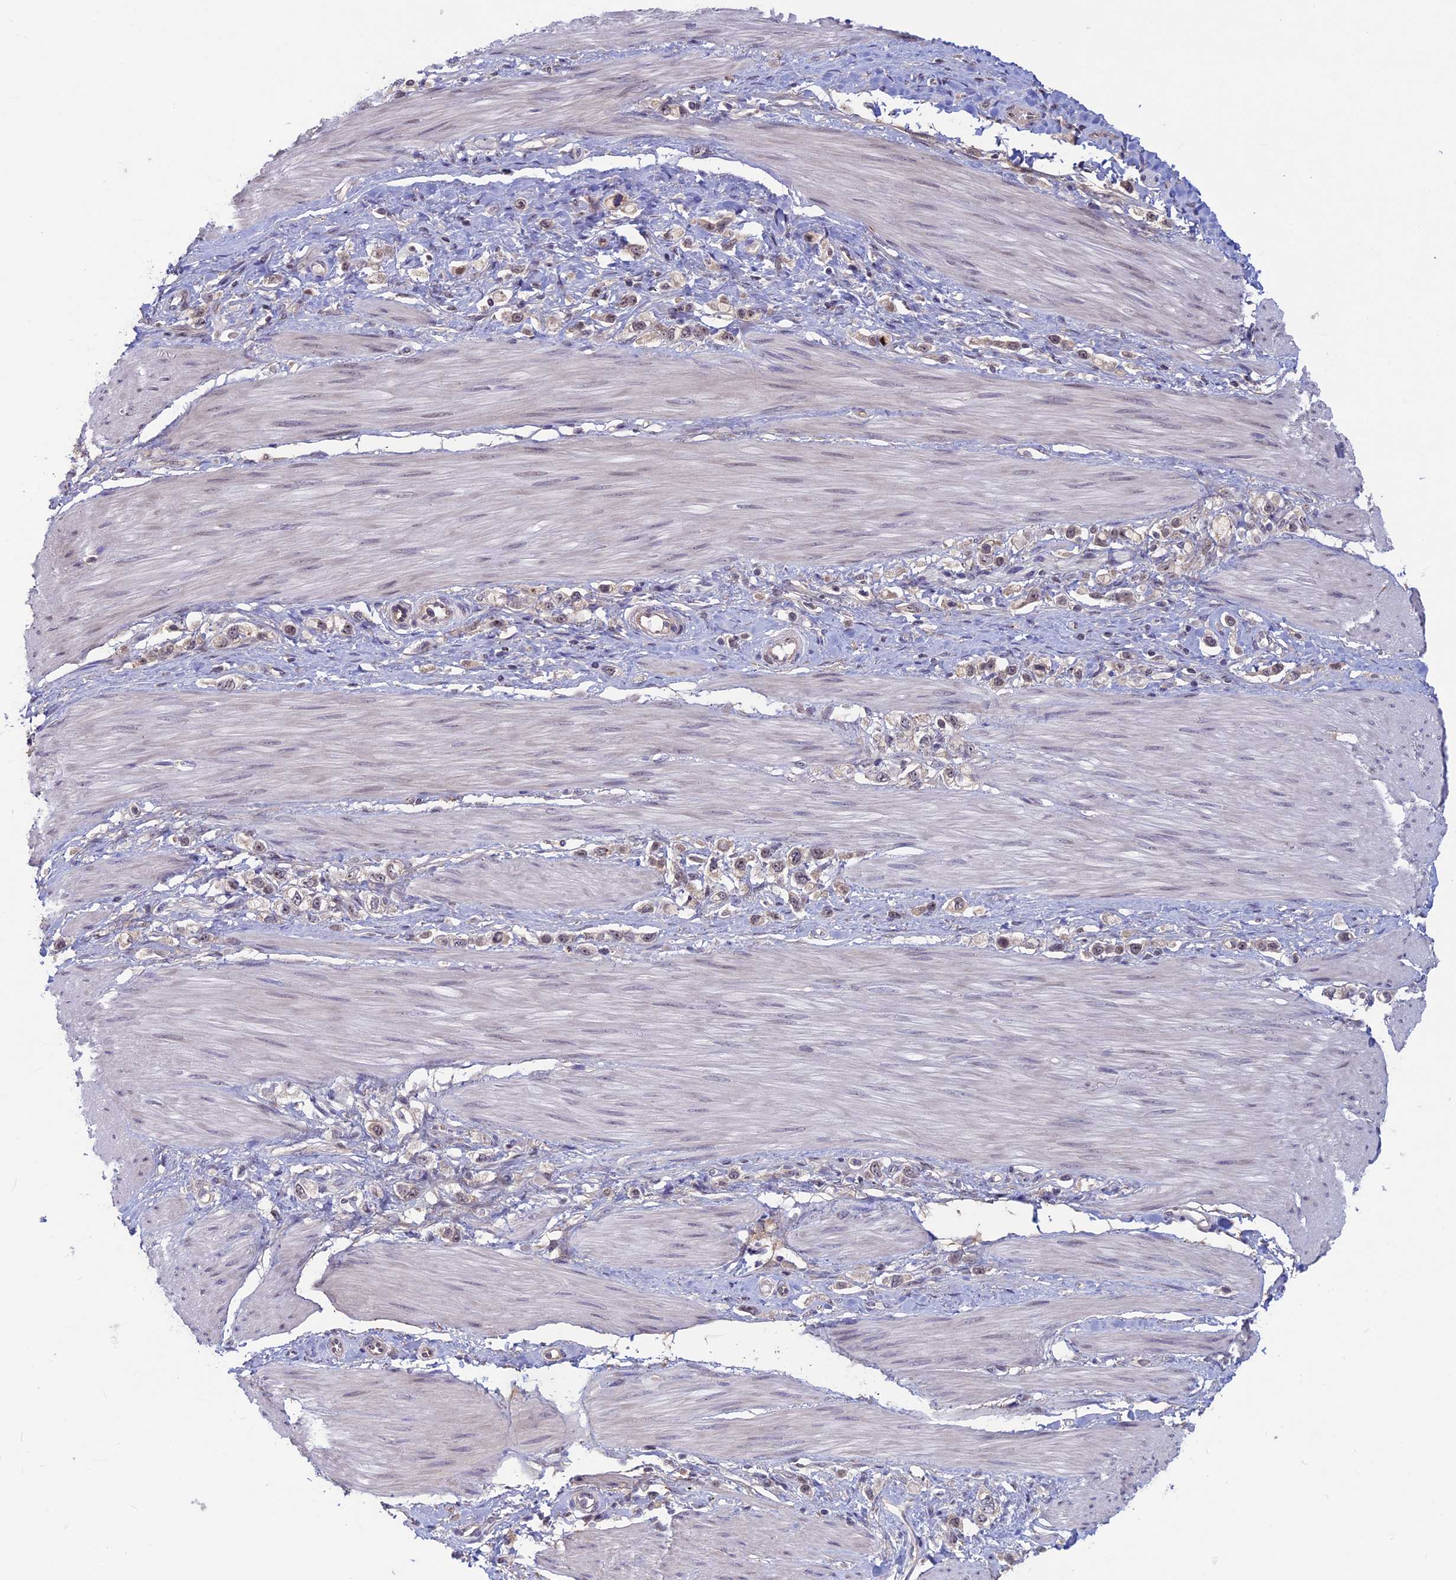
{"staining": {"intensity": "weak", "quantity": "25%-75%", "location": "nuclear"}, "tissue": "stomach cancer", "cell_type": "Tumor cells", "image_type": "cancer", "snomed": [{"axis": "morphology", "description": "Adenocarcinoma, NOS"}, {"axis": "topography", "description": "Stomach"}], "caption": "Tumor cells show weak nuclear positivity in approximately 25%-75% of cells in stomach cancer (adenocarcinoma).", "gene": "SPIRE1", "patient": {"sex": "female", "age": 65}}